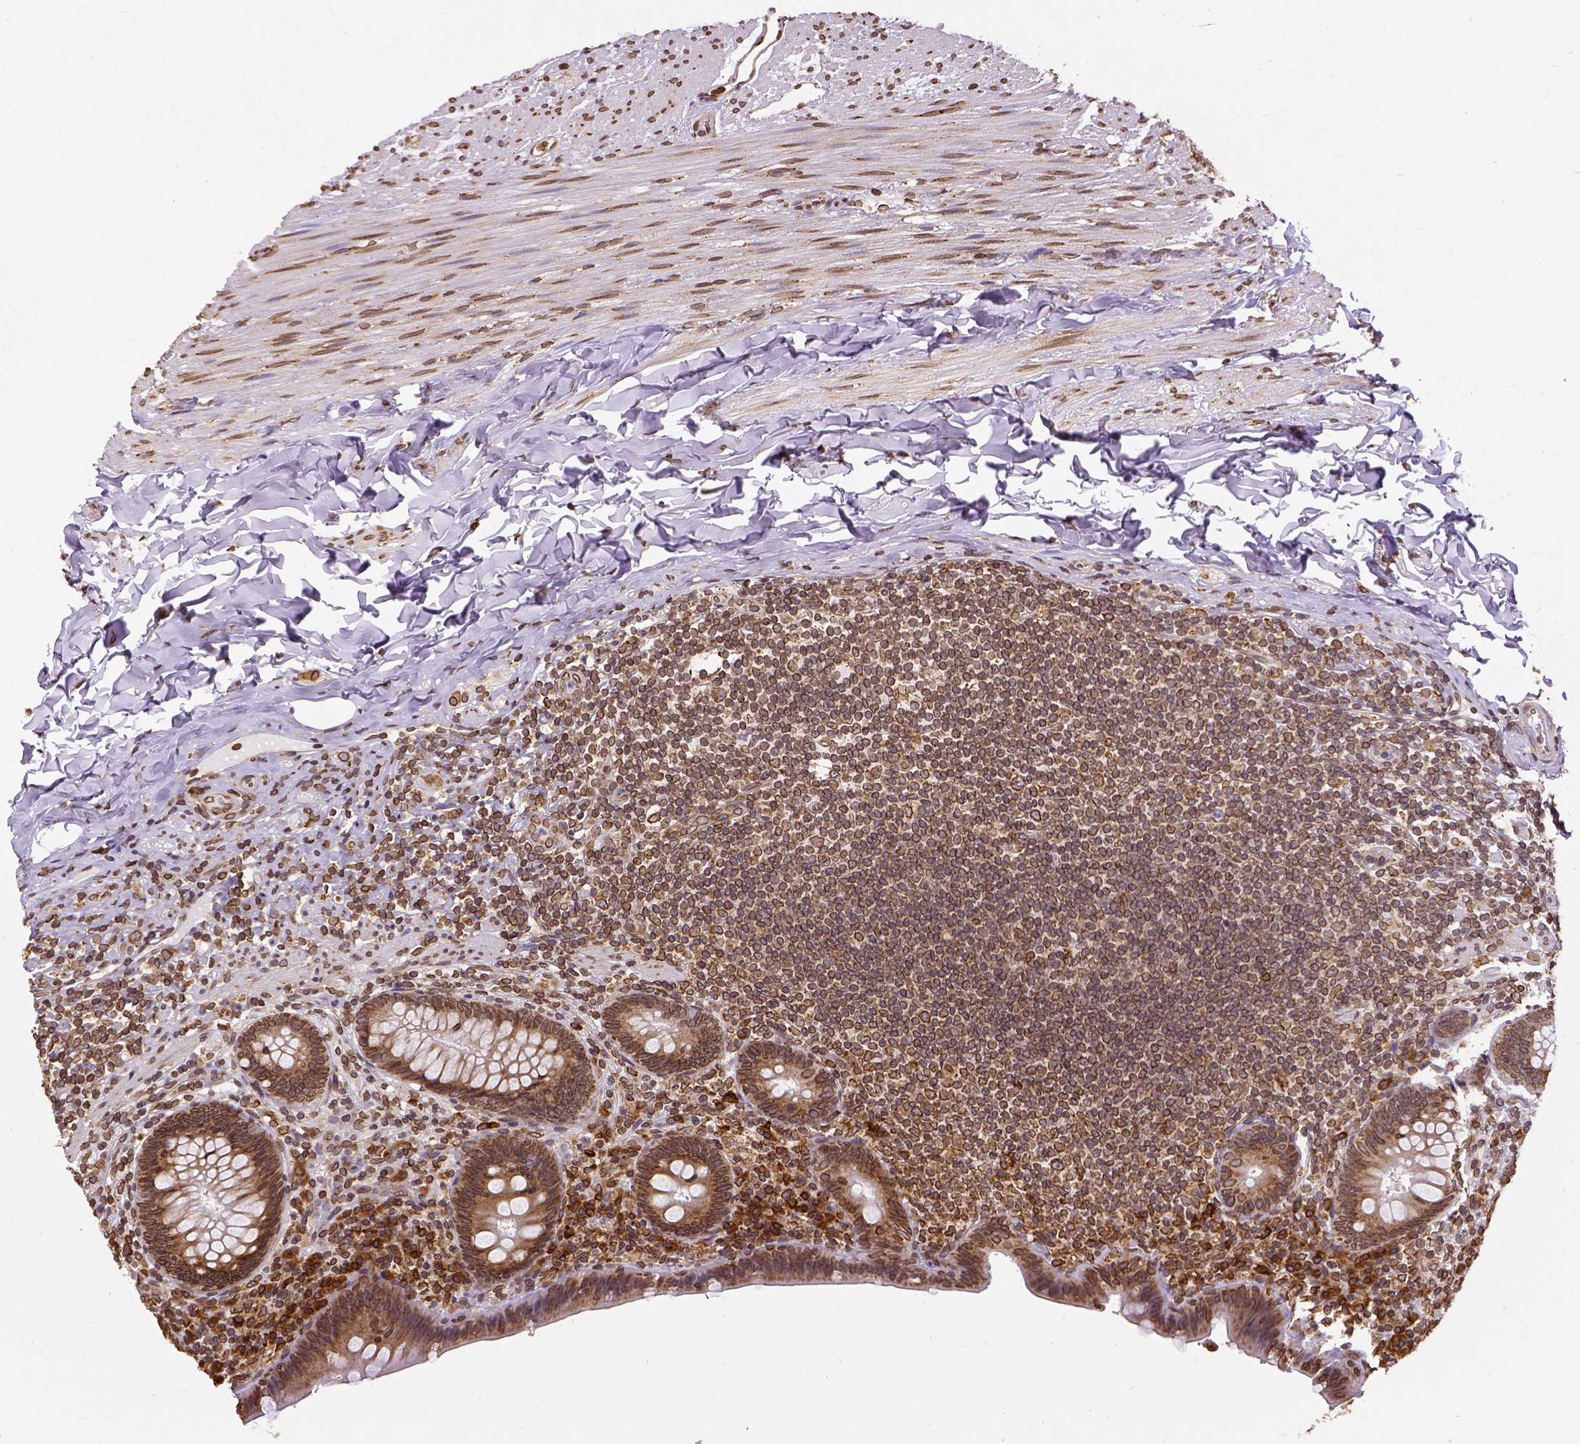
{"staining": {"intensity": "strong", "quantity": ">75%", "location": "cytoplasmic/membranous,nuclear"}, "tissue": "appendix", "cell_type": "Glandular cells", "image_type": "normal", "snomed": [{"axis": "morphology", "description": "Normal tissue, NOS"}, {"axis": "topography", "description": "Appendix"}], "caption": "A photomicrograph of human appendix stained for a protein displays strong cytoplasmic/membranous,nuclear brown staining in glandular cells. The staining was performed using DAB (3,3'-diaminobenzidine) to visualize the protein expression in brown, while the nuclei were stained in blue with hematoxylin (Magnification: 20x).", "gene": "MTDH", "patient": {"sex": "male", "age": 47}}